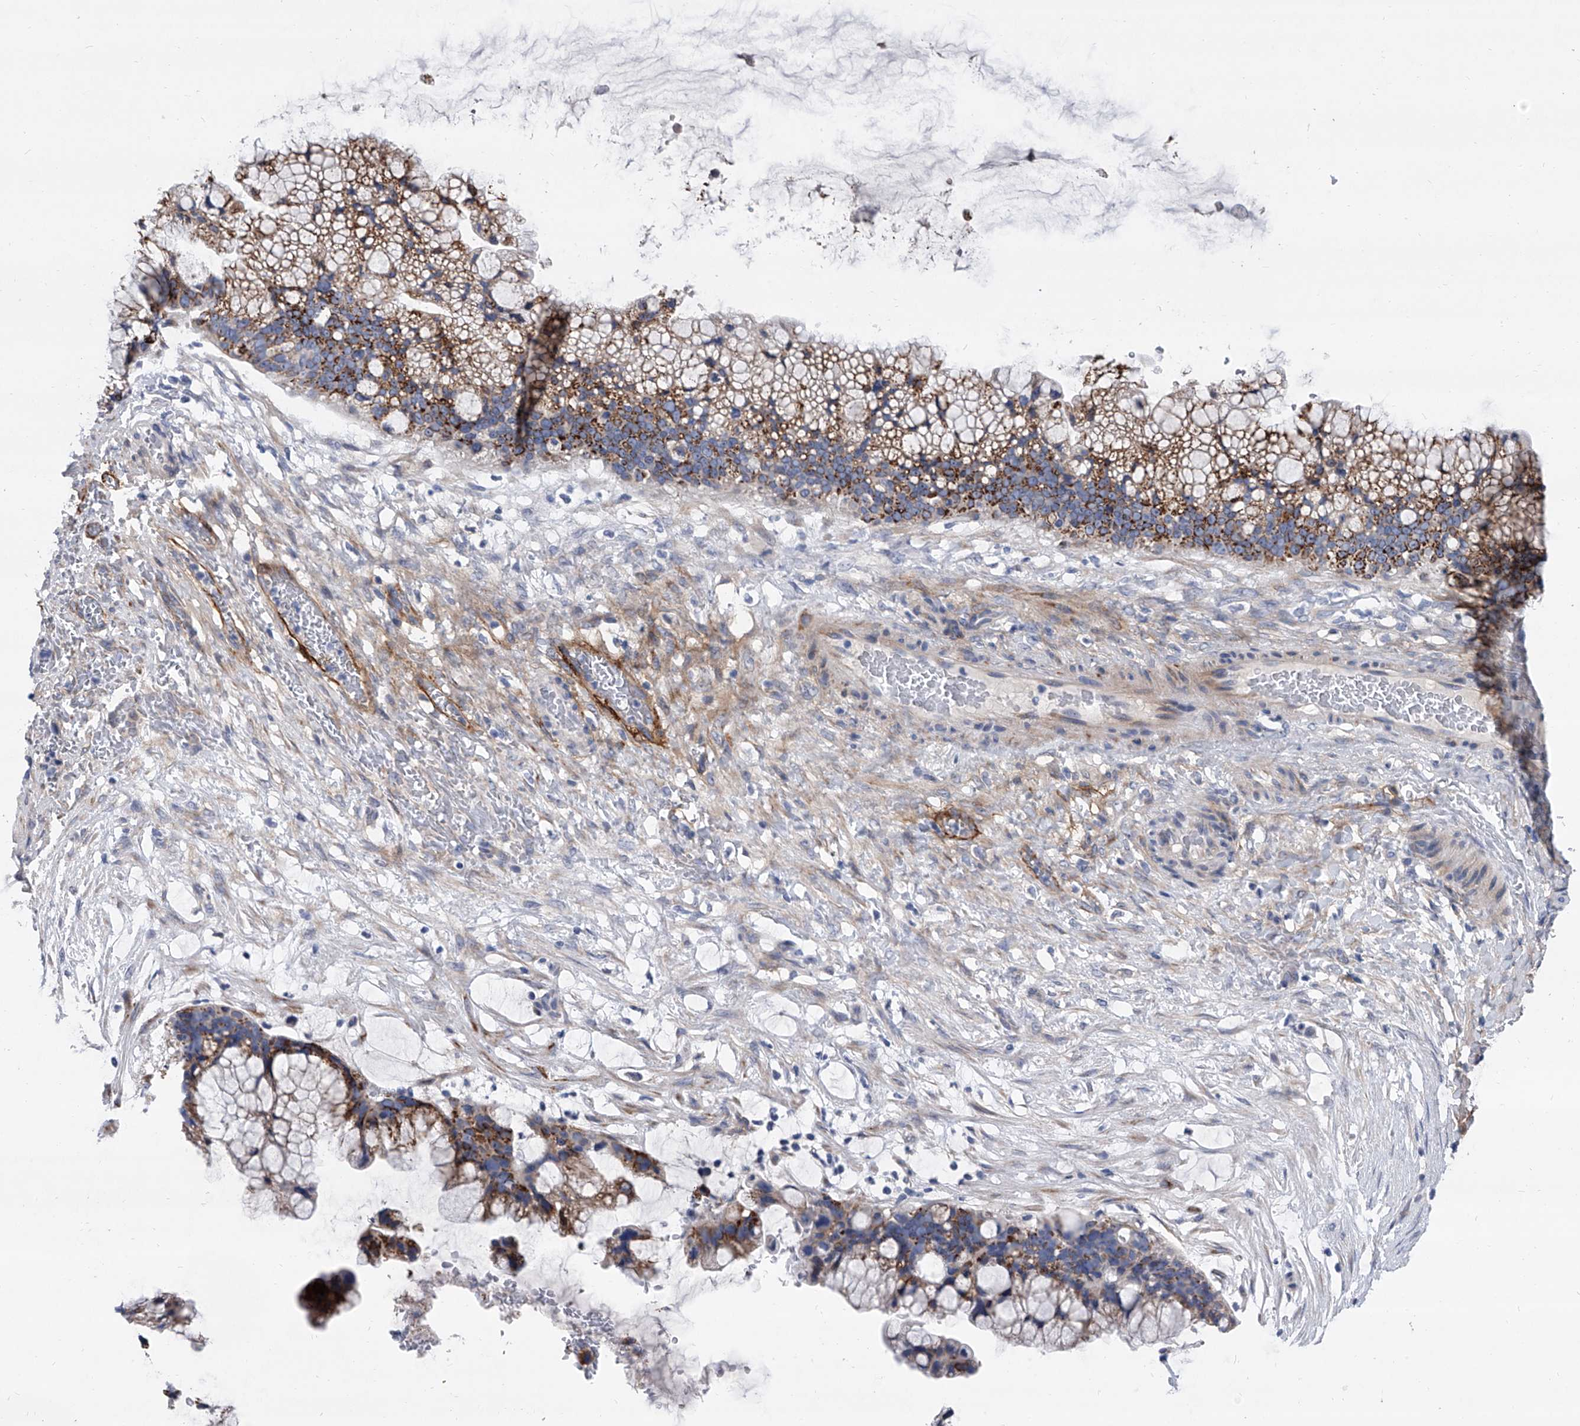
{"staining": {"intensity": "moderate", "quantity": ">75%", "location": "cytoplasmic/membranous"}, "tissue": "ovarian cancer", "cell_type": "Tumor cells", "image_type": "cancer", "snomed": [{"axis": "morphology", "description": "Cystadenocarcinoma, mucinous, NOS"}, {"axis": "topography", "description": "Ovary"}], "caption": "Approximately >75% of tumor cells in mucinous cystadenocarcinoma (ovarian) exhibit moderate cytoplasmic/membranous protein positivity as visualized by brown immunohistochemical staining.", "gene": "ALG14", "patient": {"sex": "female", "age": 37}}